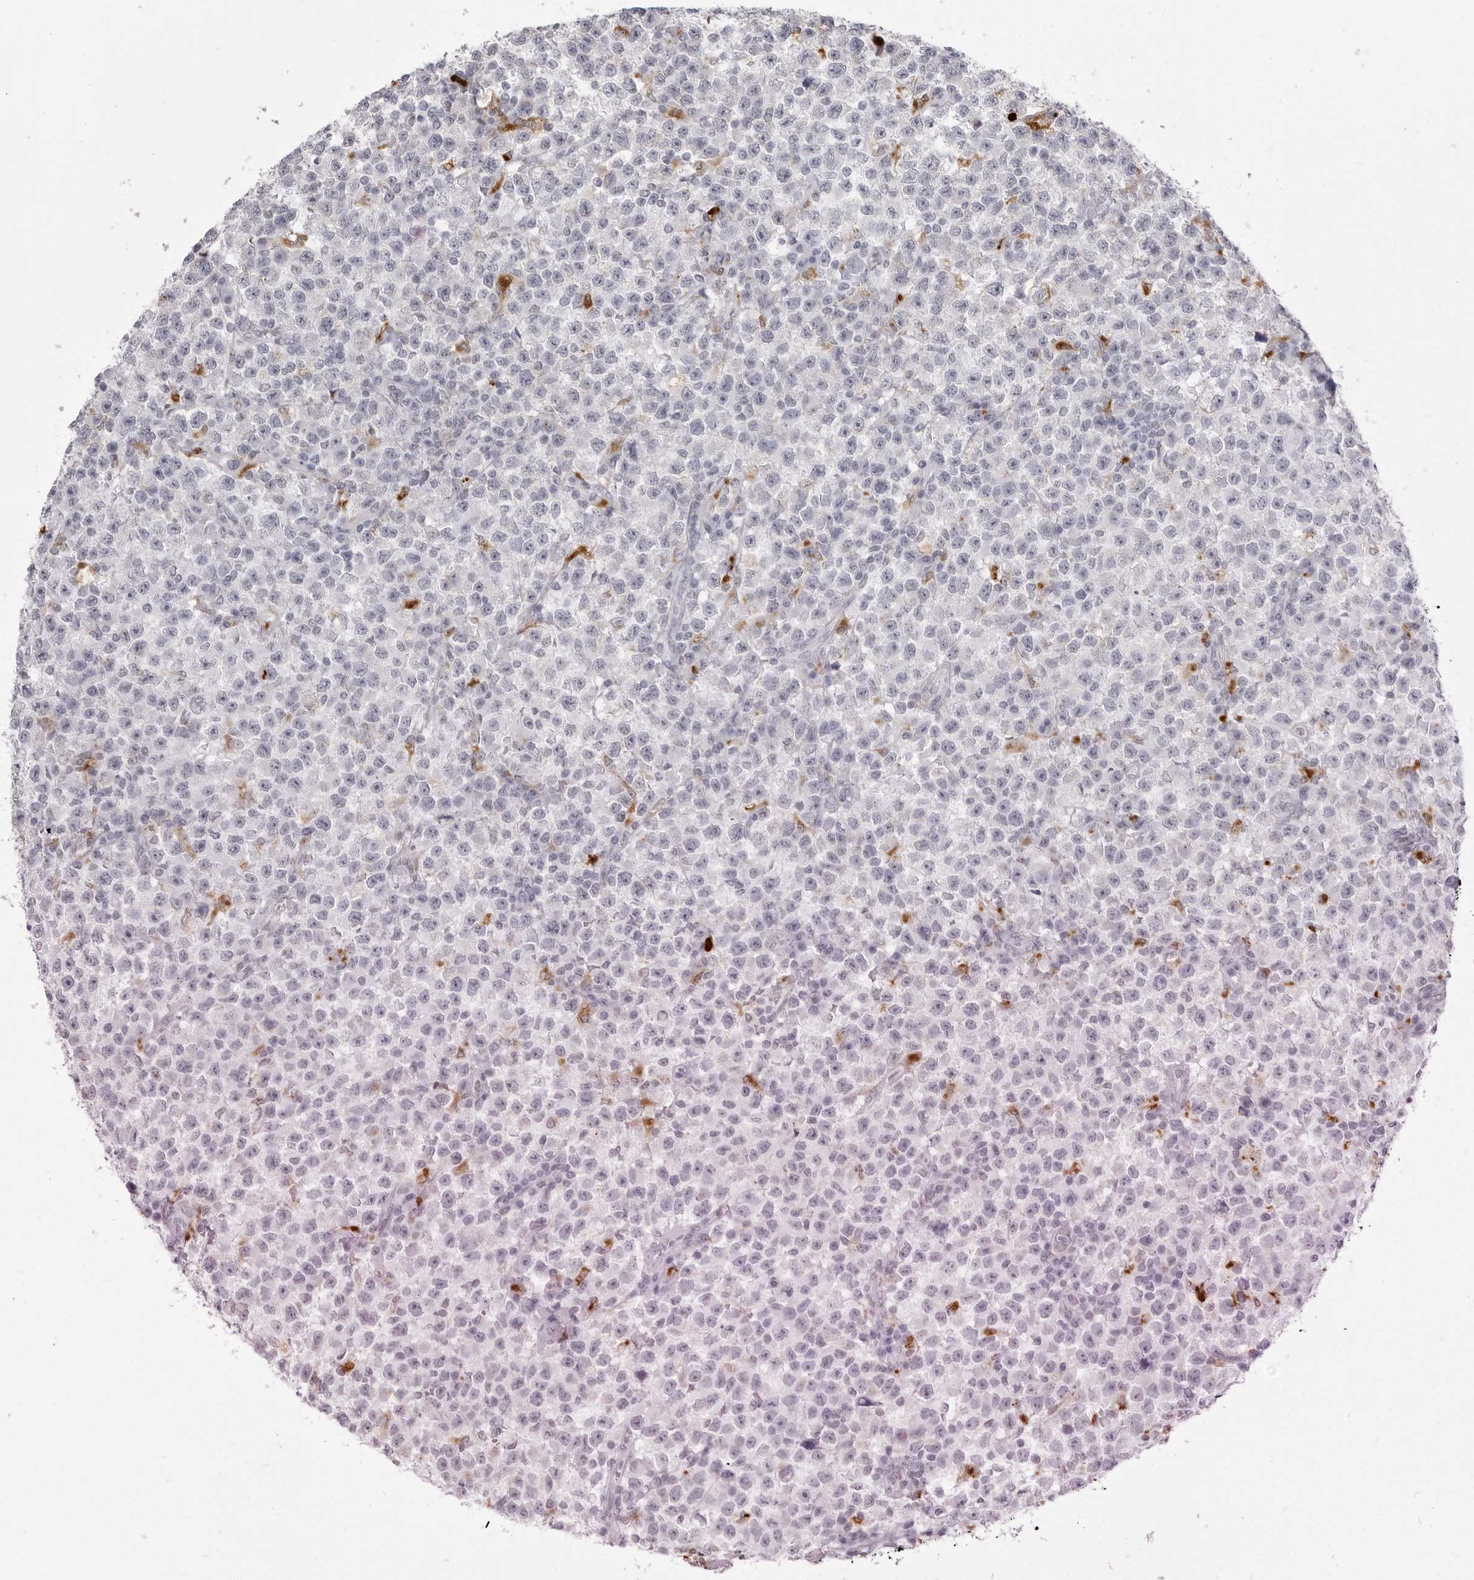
{"staining": {"intensity": "negative", "quantity": "none", "location": "none"}, "tissue": "testis cancer", "cell_type": "Tumor cells", "image_type": "cancer", "snomed": [{"axis": "morphology", "description": "Seminoma, NOS"}, {"axis": "topography", "description": "Testis"}], "caption": "Testis cancer stained for a protein using immunohistochemistry displays no expression tumor cells.", "gene": "IL25", "patient": {"sex": "male", "age": 22}}